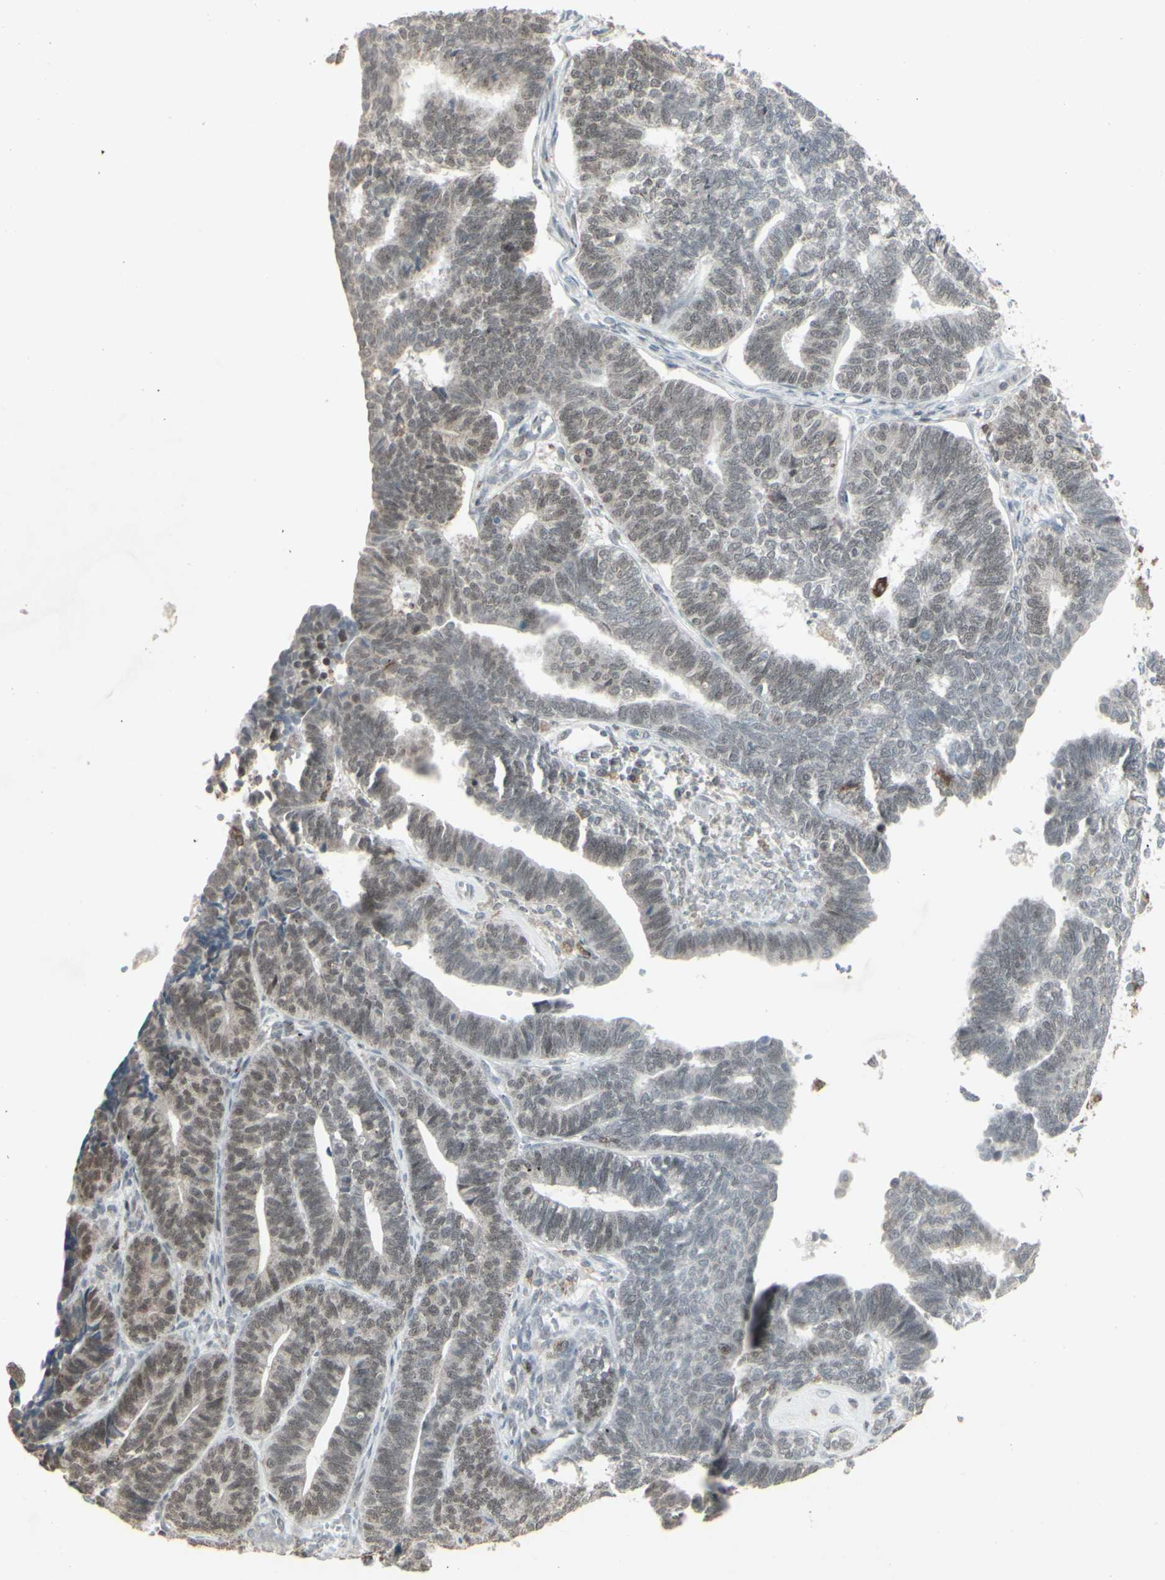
{"staining": {"intensity": "weak", "quantity": "25%-75%", "location": "cytoplasmic/membranous"}, "tissue": "endometrial cancer", "cell_type": "Tumor cells", "image_type": "cancer", "snomed": [{"axis": "morphology", "description": "Adenocarcinoma, NOS"}, {"axis": "topography", "description": "Endometrium"}], "caption": "Immunohistochemical staining of human endometrial adenocarcinoma exhibits low levels of weak cytoplasmic/membranous protein expression in about 25%-75% of tumor cells. The staining is performed using DAB (3,3'-diaminobenzidine) brown chromogen to label protein expression. The nuclei are counter-stained blue using hematoxylin.", "gene": "SAMSN1", "patient": {"sex": "female", "age": 70}}